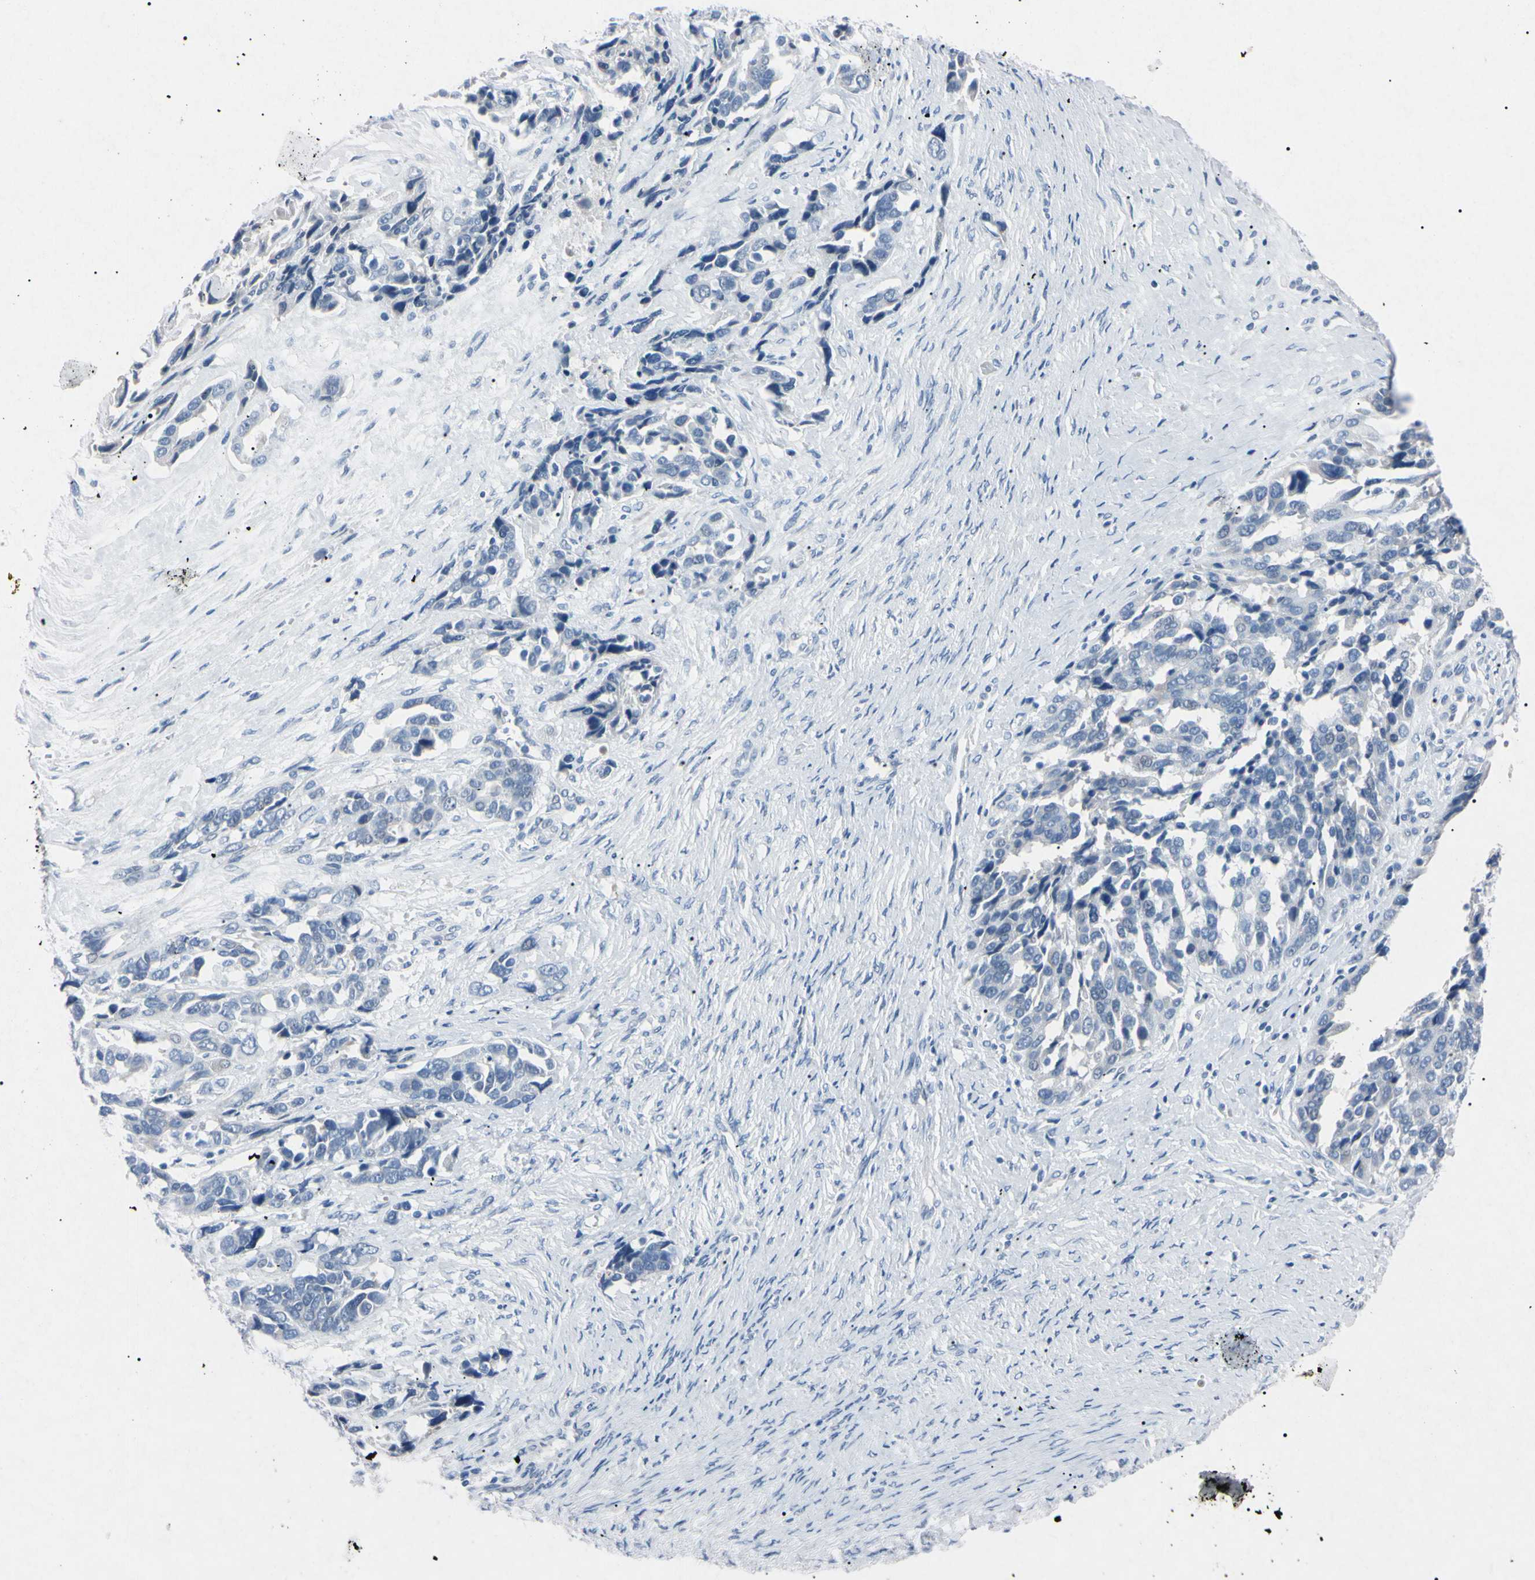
{"staining": {"intensity": "negative", "quantity": "none", "location": "none"}, "tissue": "ovarian cancer", "cell_type": "Tumor cells", "image_type": "cancer", "snomed": [{"axis": "morphology", "description": "Cystadenocarcinoma, serous, NOS"}, {"axis": "topography", "description": "Ovary"}], "caption": "The image reveals no staining of tumor cells in serous cystadenocarcinoma (ovarian). The staining was performed using DAB to visualize the protein expression in brown, while the nuclei were stained in blue with hematoxylin (Magnification: 20x).", "gene": "ELN", "patient": {"sex": "female", "age": 44}}